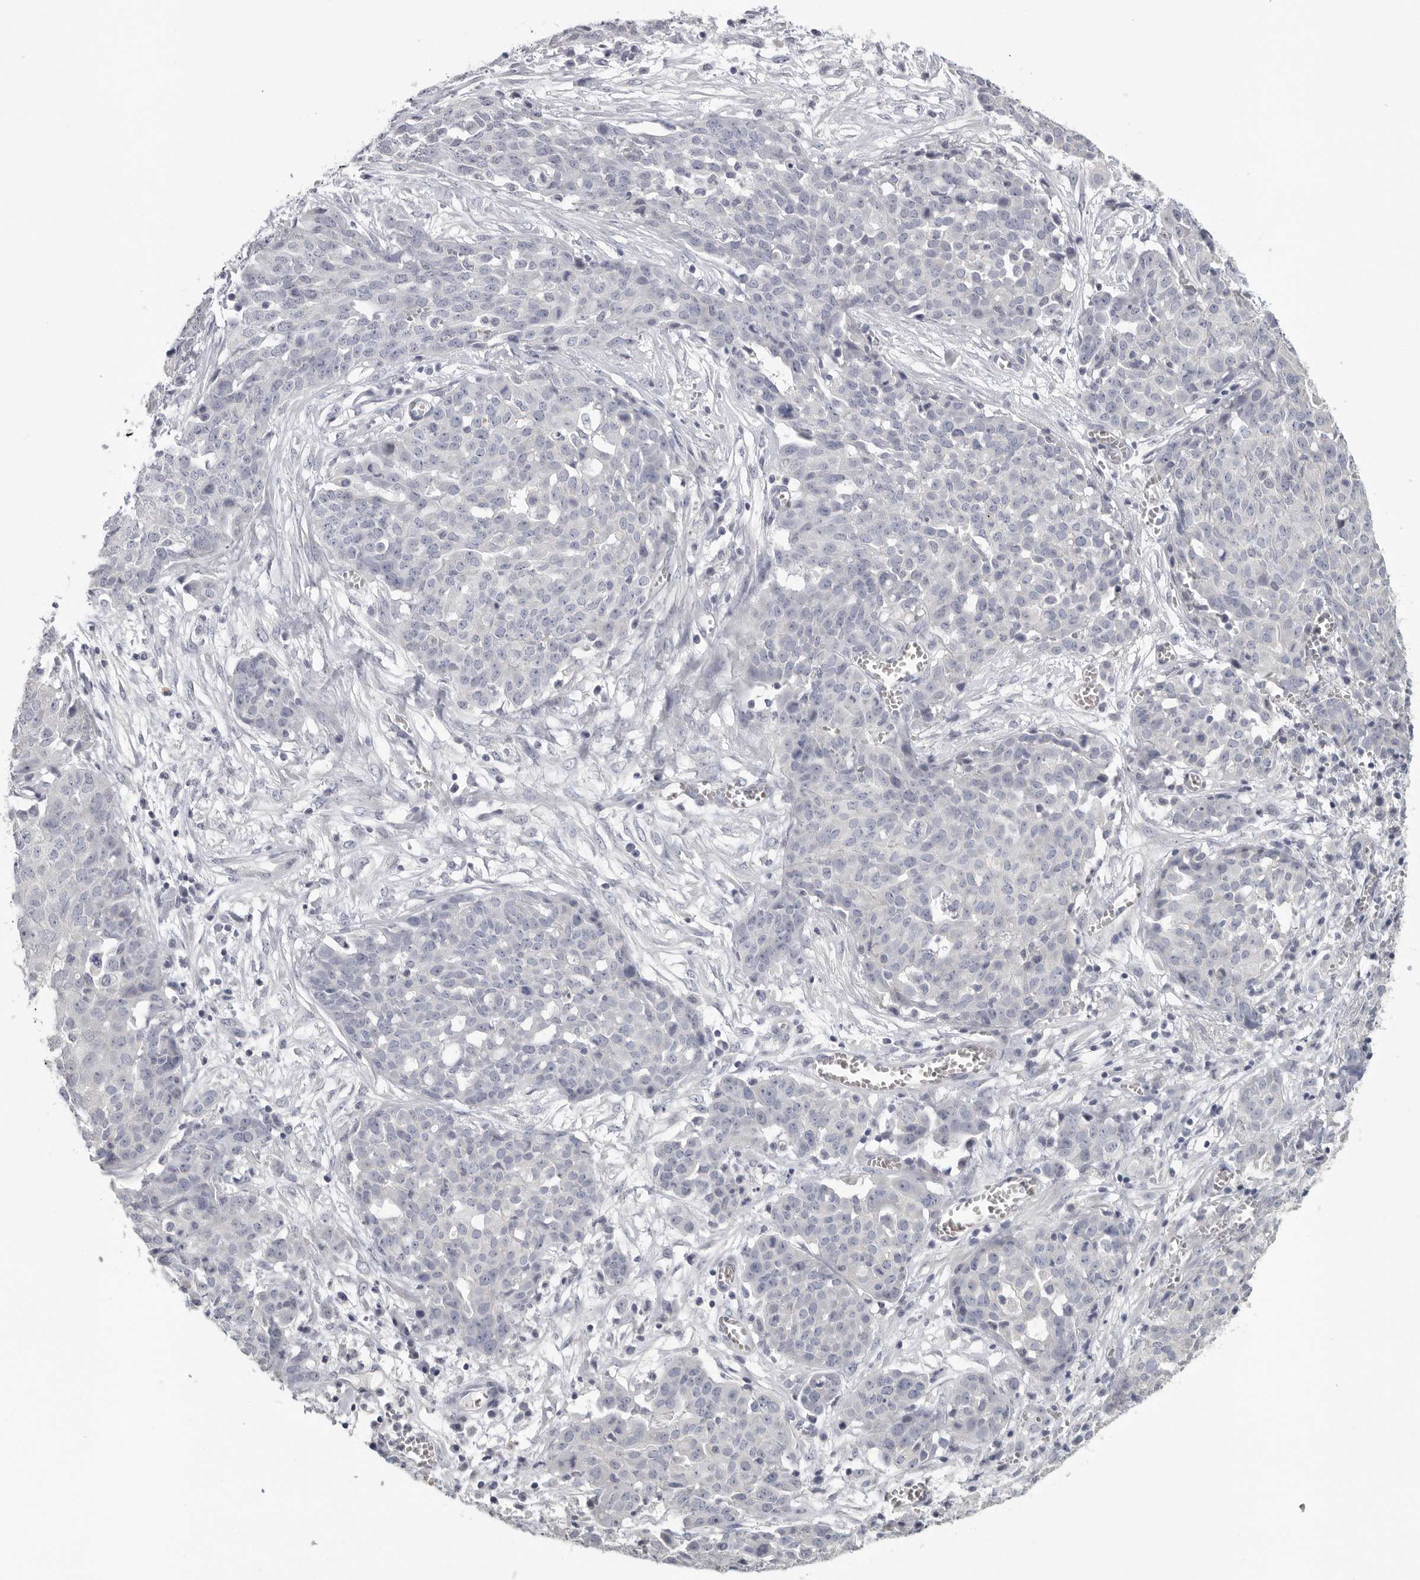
{"staining": {"intensity": "negative", "quantity": "none", "location": "none"}, "tissue": "ovarian cancer", "cell_type": "Tumor cells", "image_type": "cancer", "snomed": [{"axis": "morphology", "description": "Cystadenocarcinoma, serous, NOS"}, {"axis": "topography", "description": "Soft tissue"}, {"axis": "topography", "description": "Ovary"}], "caption": "Immunohistochemical staining of ovarian serous cystadenocarcinoma demonstrates no significant staining in tumor cells. (Brightfield microscopy of DAB IHC at high magnification).", "gene": "DNAJC11", "patient": {"sex": "female", "age": 57}}